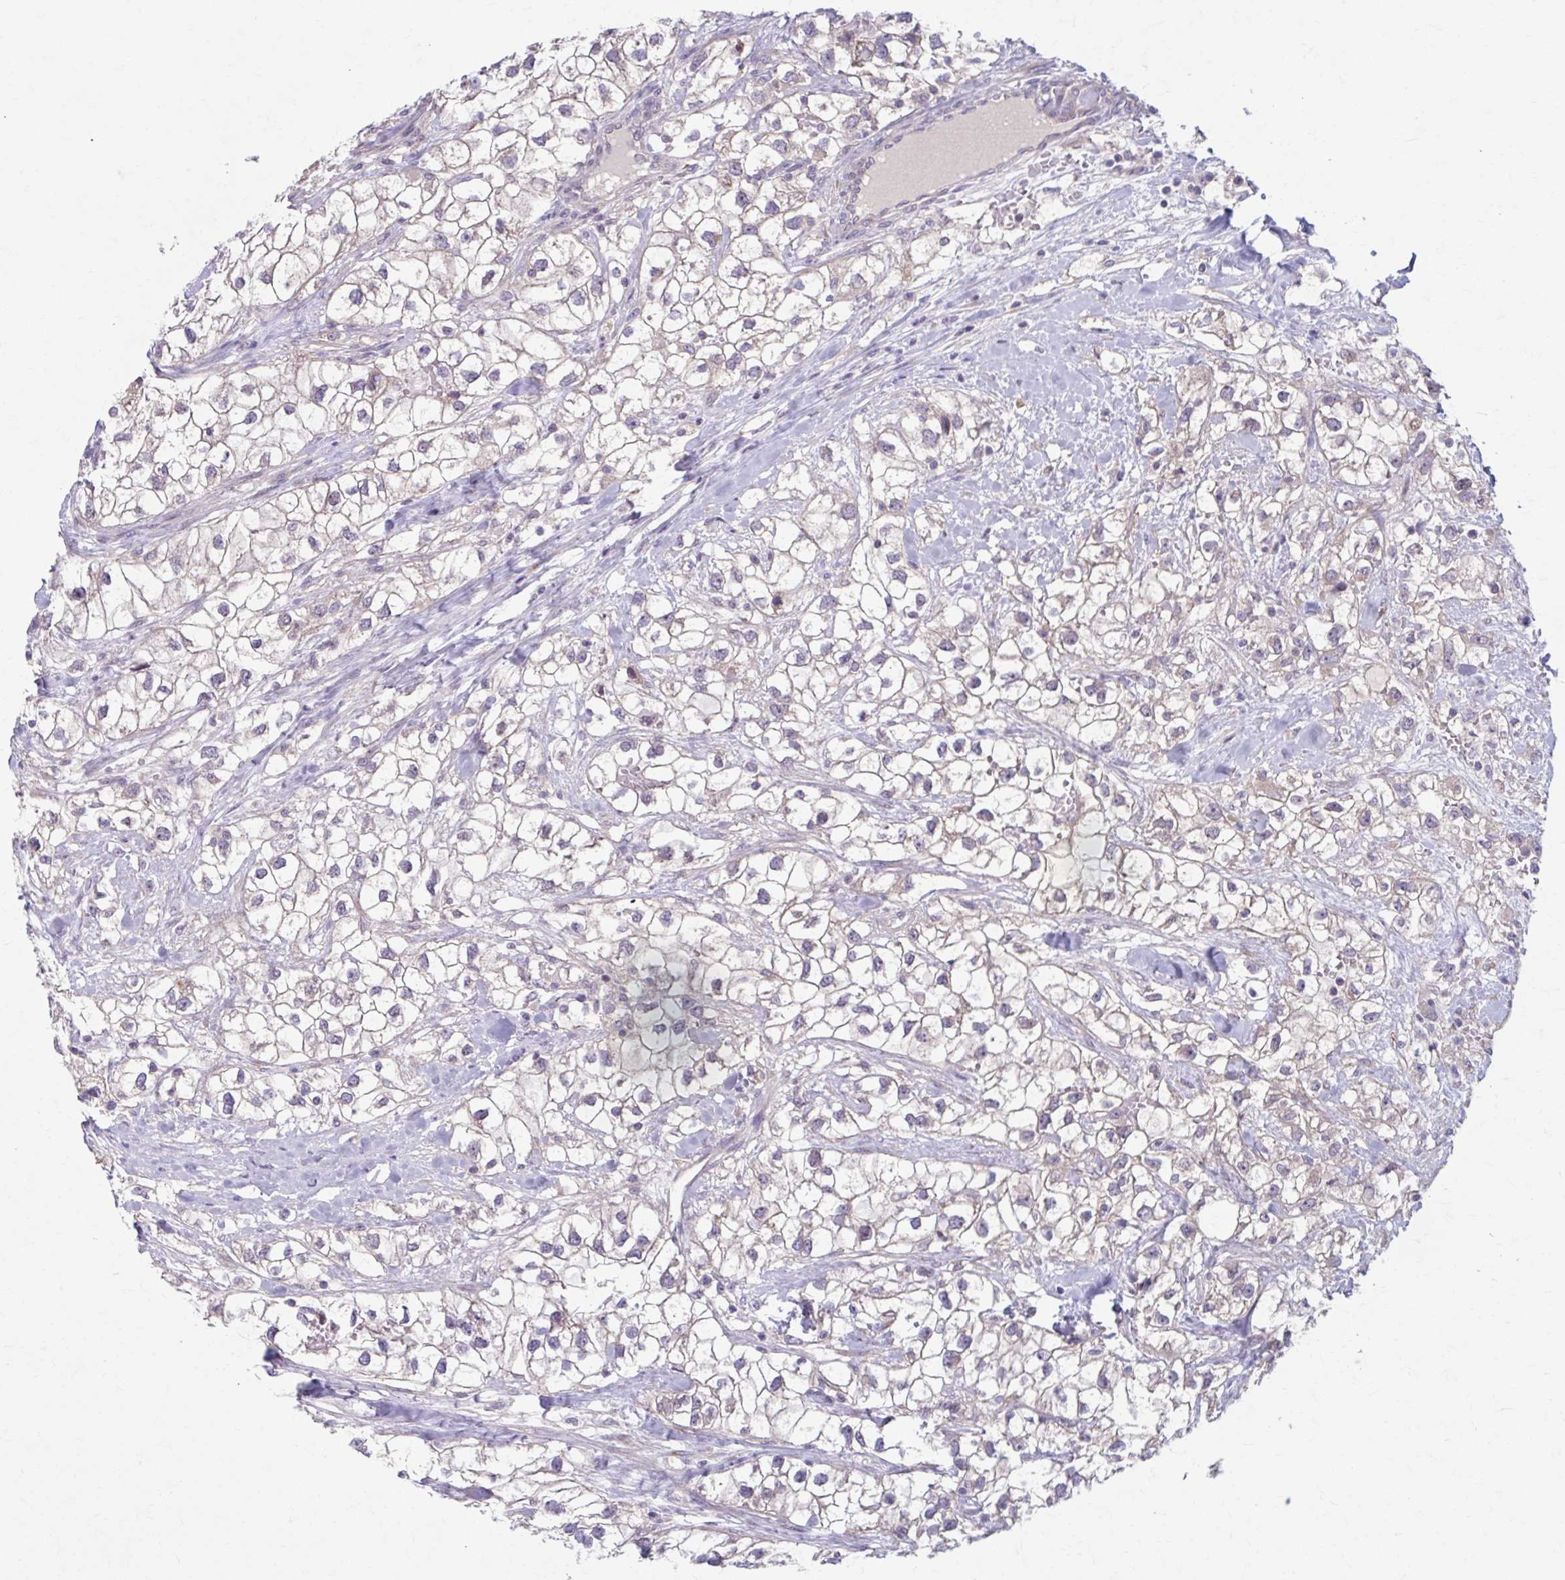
{"staining": {"intensity": "weak", "quantity": ">75%", "location": "cytoplasmic/membranous"}, "tissue": "renal cancer", "cell_type": "Tumor cells", "image_type": "cancer", "snomed": [{"axis": "morphology", "description": "Adenocarcinoma, NOS"}, {"axis": "topography", "description": "Kidney"}], "caption": "Human renal cancer stained with a brown dye demonstrates weak cytoplasmic/membranous positive expression in about >75% of tumor cells.", "gene": "CHST3", "patient": {"sex": "male", "age": 59}}